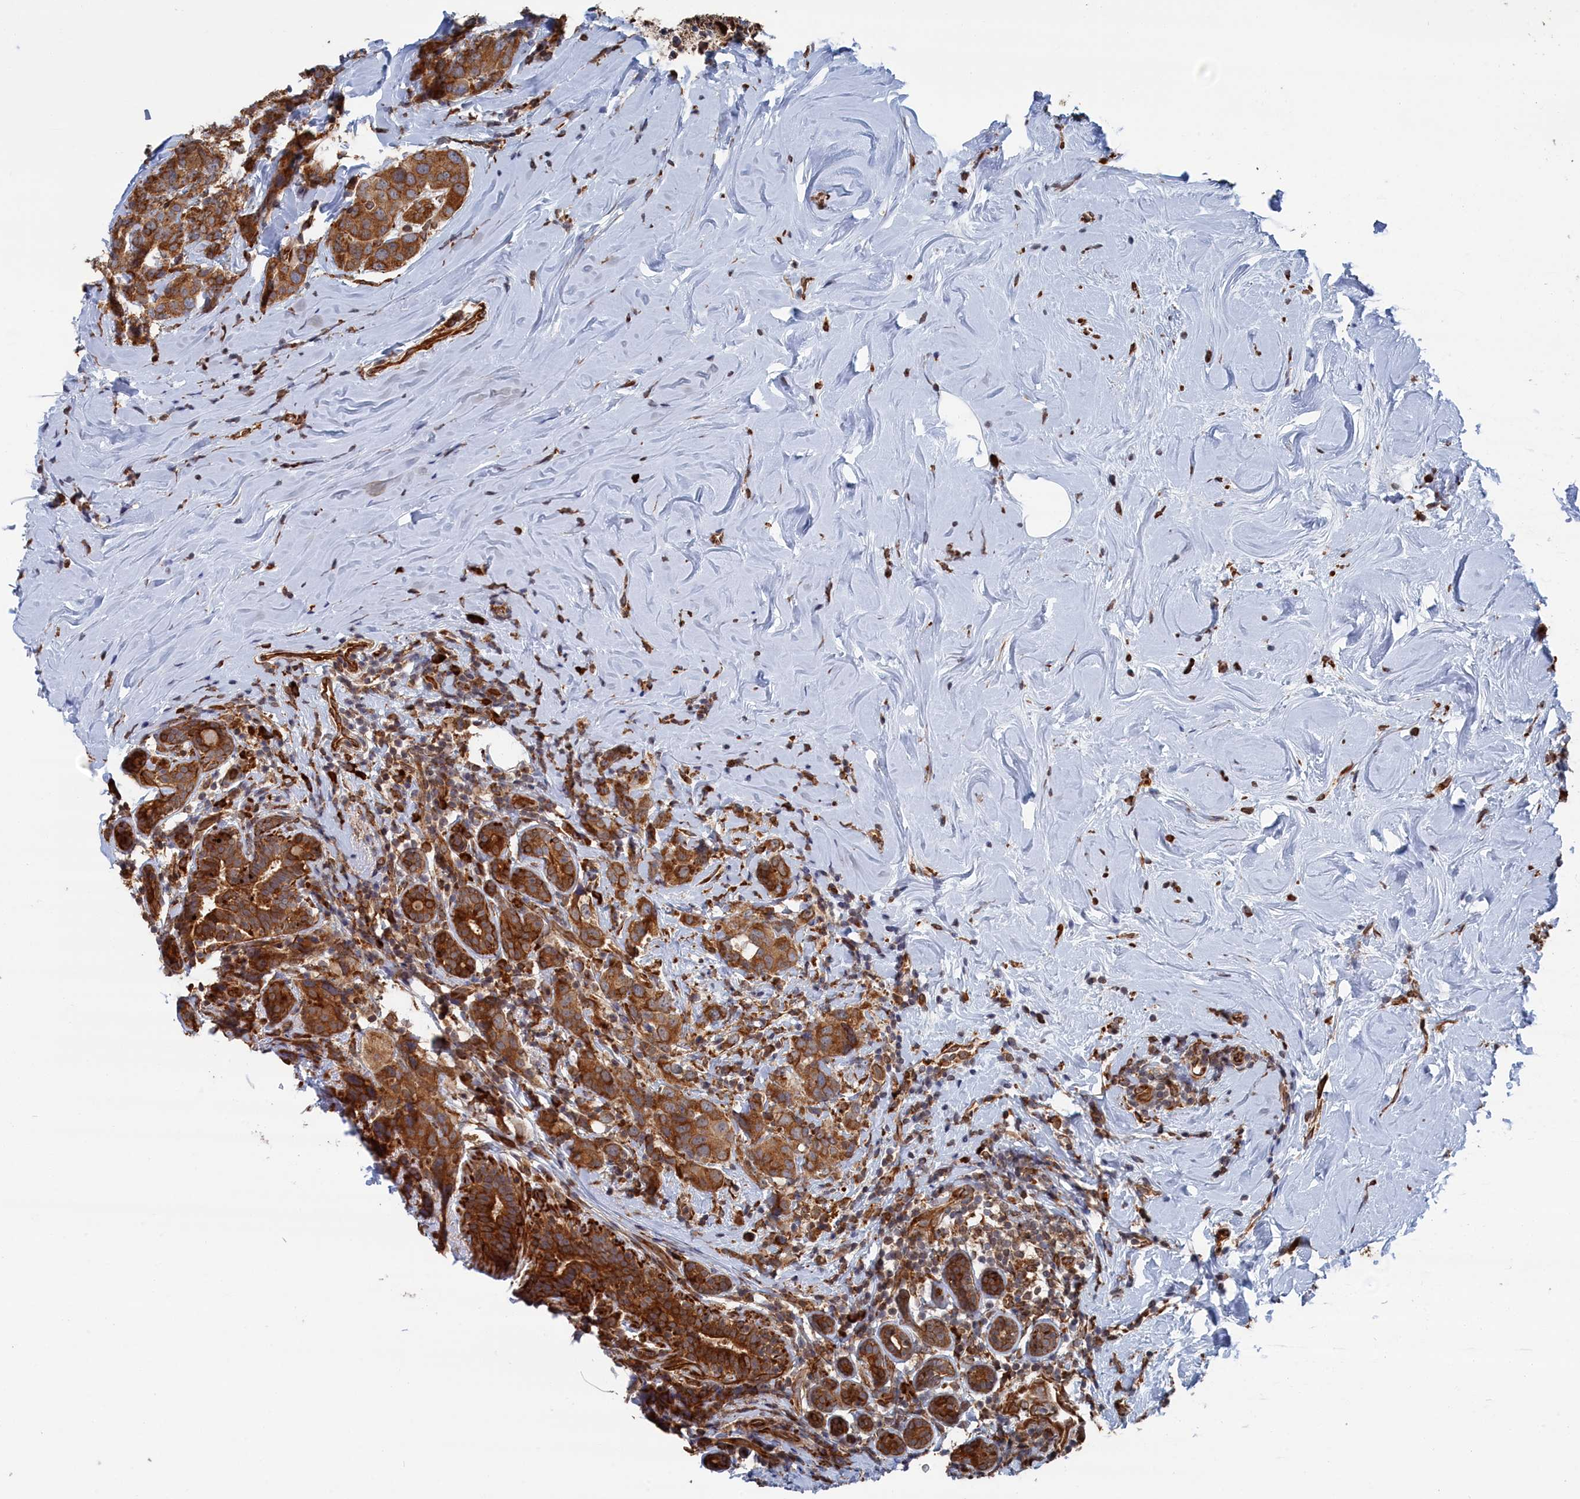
{"staining": {"intensity": "moderate", "quantity": ">75%", "location": "cytoplasmic/membranous"}, "tissue": "breast cancer", "cell_type": "Tumor cells", "image_type": "cancer", "snomed": [{"axis": "morphology", "description": "Lobular carcinoma"}, {"axis": "topography", "description": "Breast"}], "caption": "IHC of human lobular carcinoma (breast) exhibits medium levels of moderate cytoplasmic/membranous staining in approximately >75% of tumor cells.", "gene": "BPIFB6", "patient": {"sex": "female", "age": 59}}